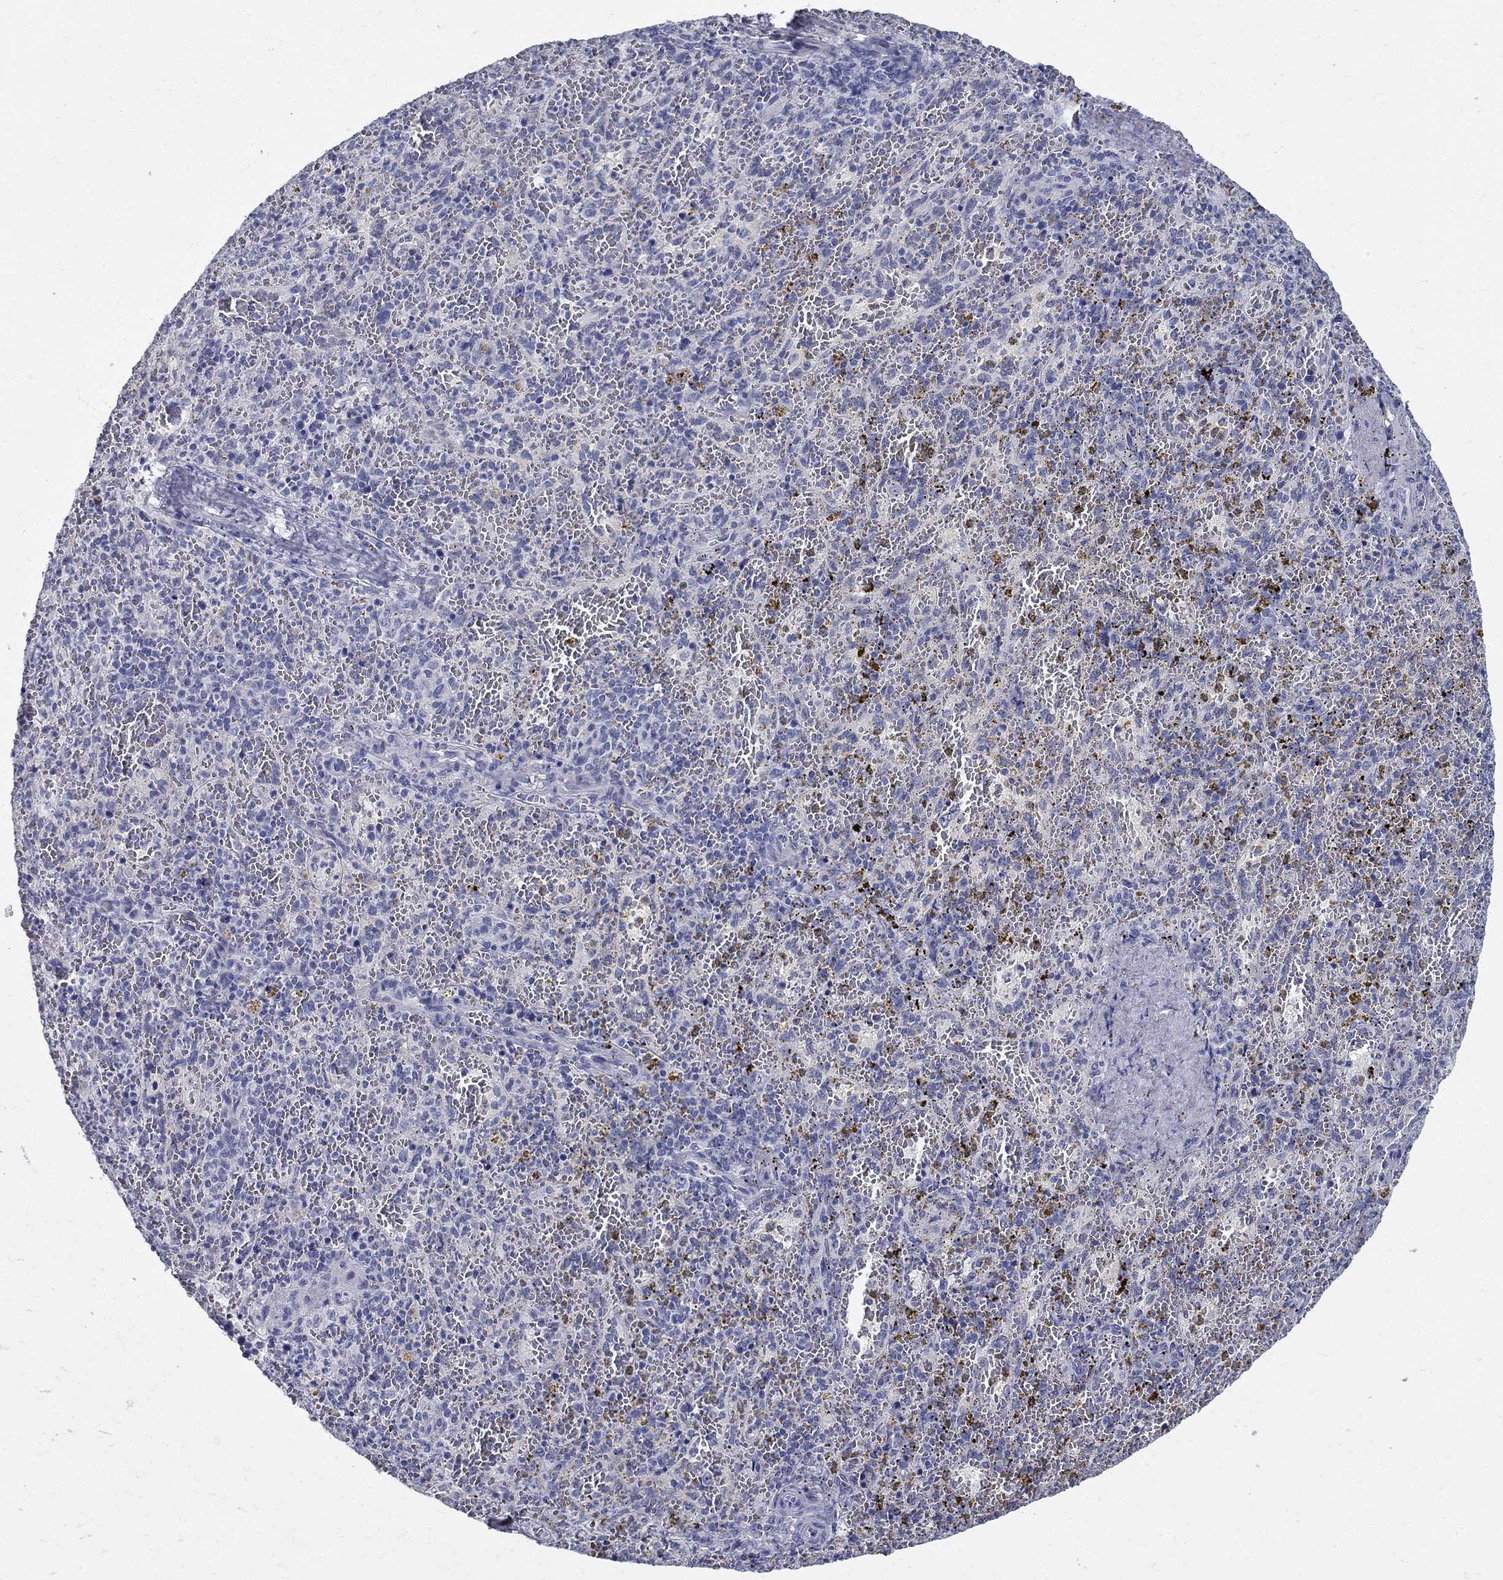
{"staining": {"intensity": "negative", "quantity": "none", "location": "none"}, "tissue": "spleen", "cell_type": "Cells in red pulp", "image_type": "normal", "snomed": [{"axis": "morphology", "description": "Normal tissue, NOS"}, {"axis": "topography", "description": "Spleen"}], "caption": "The image displays no significant staining in cells in red pulp of spleen.", "gene": "TGM4", "patient": {"sex": "female", "age": 50}}